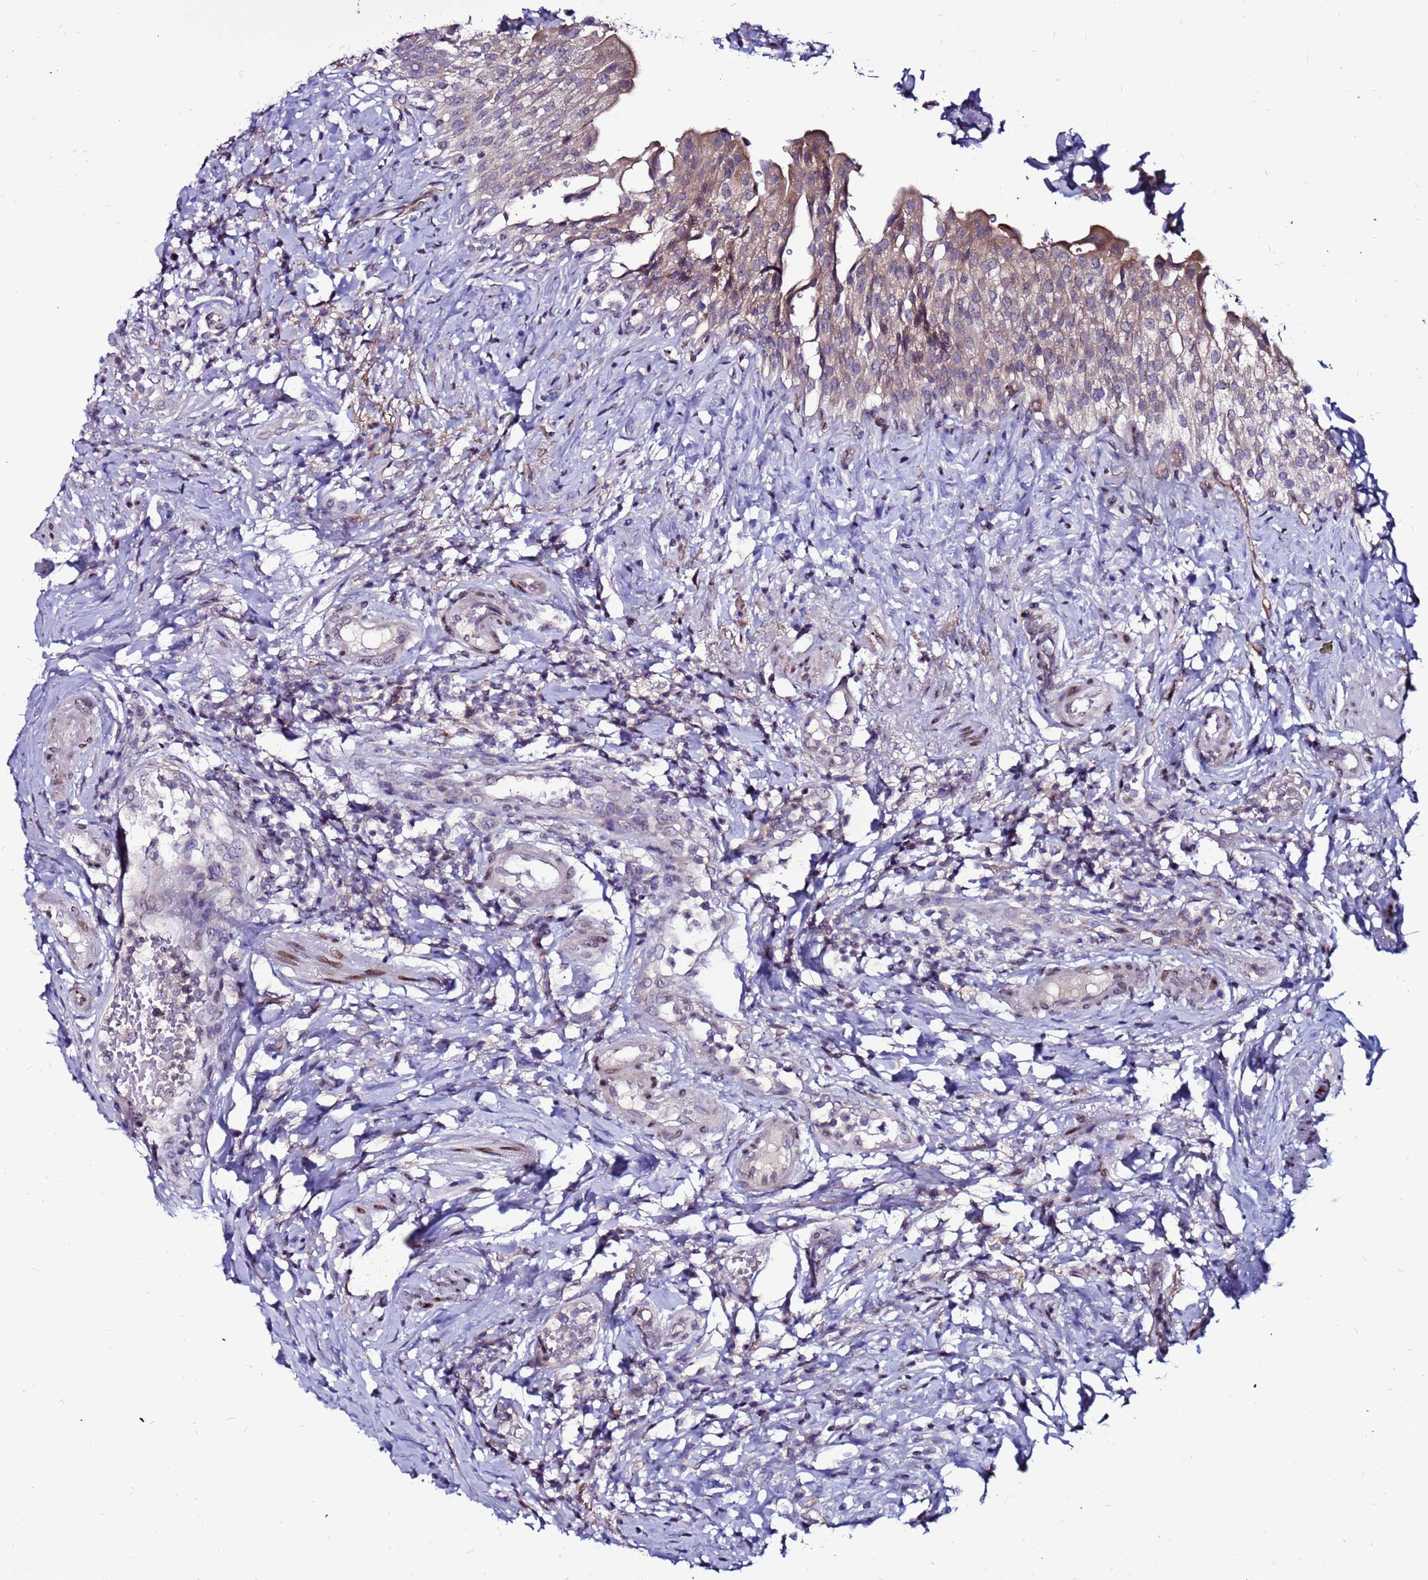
{"staining": {"intensity": "moderate", "quantity": "25%-75%", "location": "cytoplasmic/membranous"}, "tissue": "urinary bladder", "cell_type": "Urothelial cells", "image_type": "normal", "snomed": [{"axis": "morphology", "description": "Normal tissue, NOS"}, {"axis": "morphology", "description": "Inflammation, NOS"}, {"axis": "topography", "description": "Urinary bladder"}], "caption": "This histopathology image displays unremarkable urinary bladder stained with immunohistochemistry (IHC) to label a protein in brown. The cytoplasmic/membranous of urothelial cells show moderate positivity for the protein. Nuclei are counter-stained blue.", "gene": "CCDC71", "patient": {"sex": "male", "age": 64}}